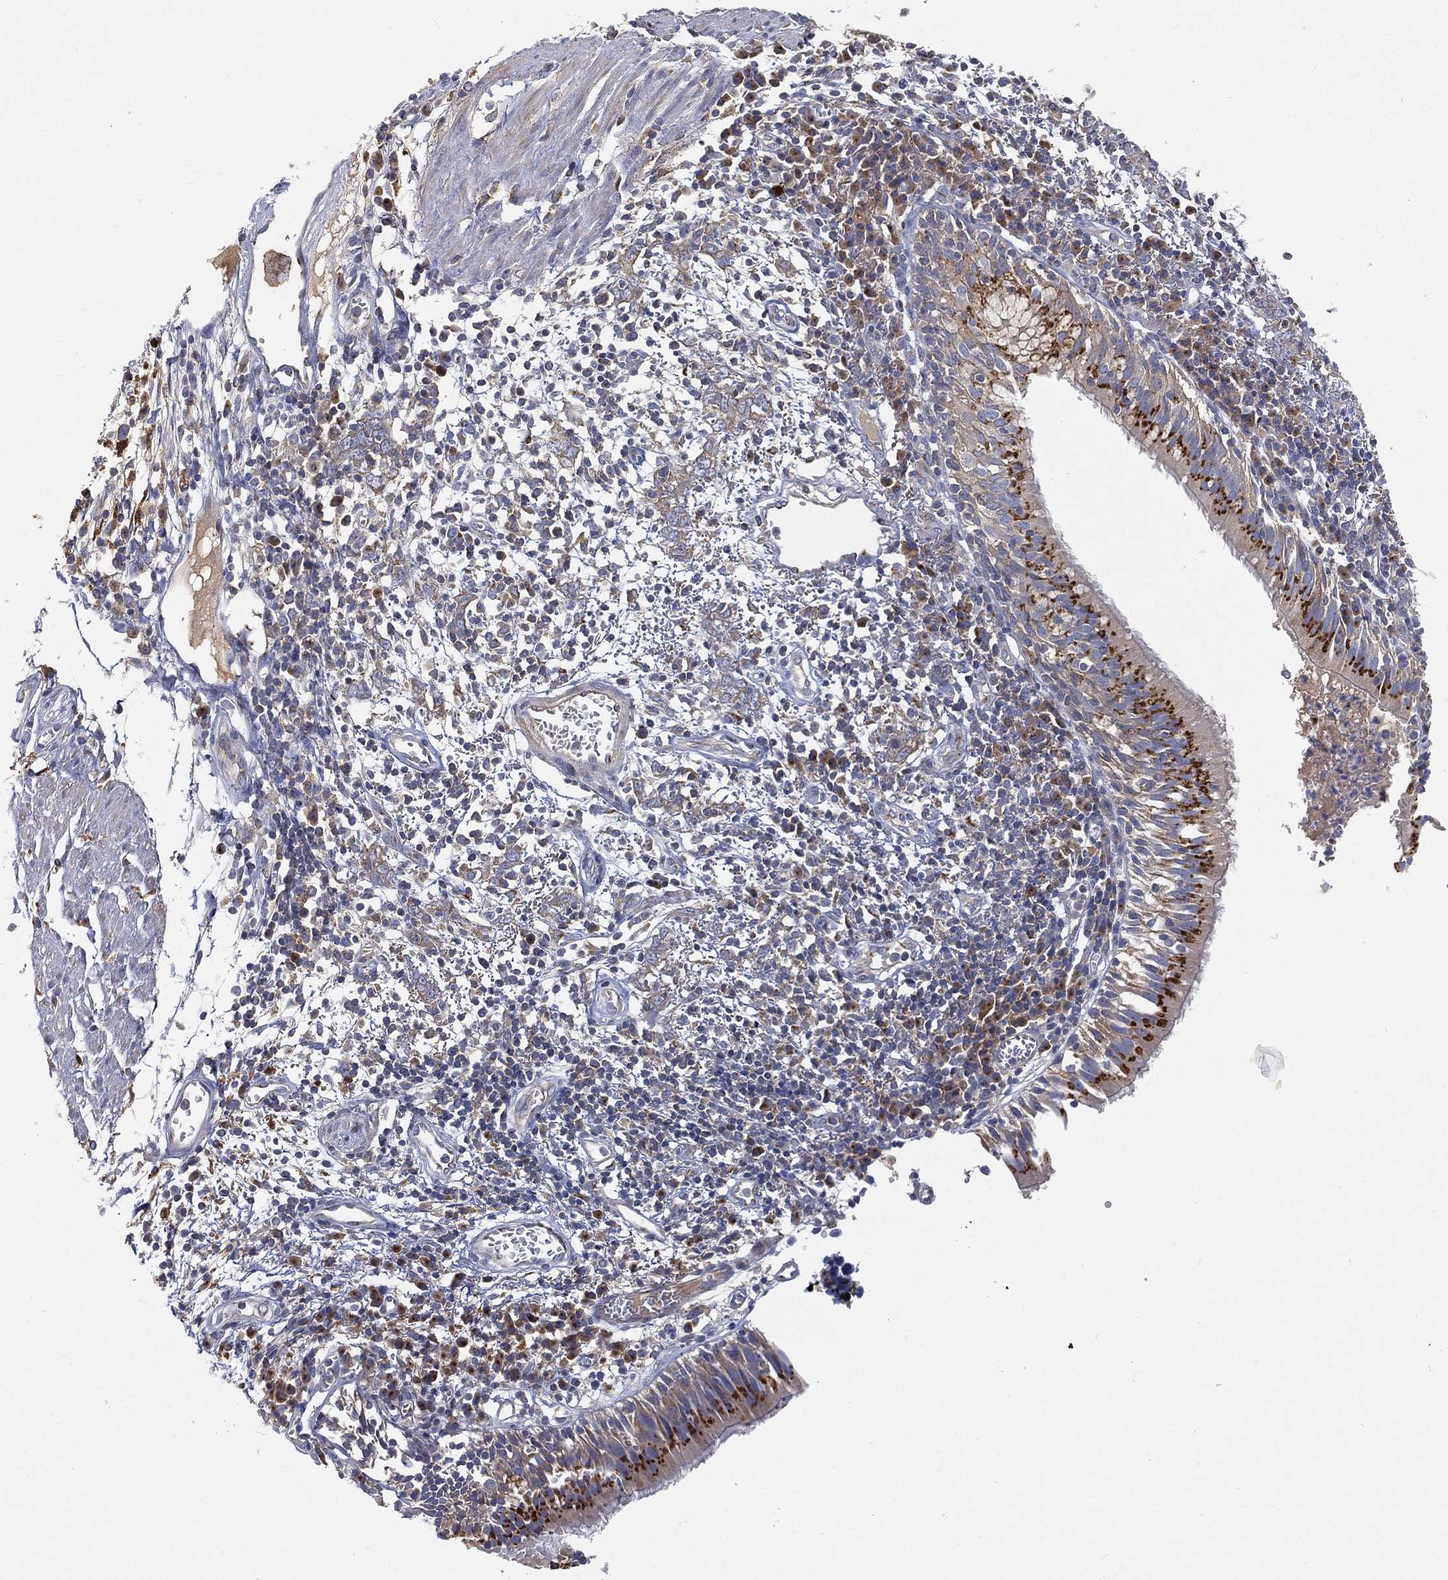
{"staining": {"intensity": "strong", "quantity": "25%-75%", "location": "cytoplasmic/membranous"}, "tissue": "bronchus", "cell_type": "Respiratory epithelial cells", "image_type": "normal", "snomed": [{"axis": "morphology", "description": "Normal tissue, NOS"}, {"axis": "morphology", "description": "Squamous cell carcinoma, NOS"}, {"axis": "topography", "description": "Cartilage tissue"}, {"axis": "topography", "description": "Bronchus"}, {"axis": "topography", "description": "Lung"}], "caption": "An immunohistochemistry (IHC) histopathology image of unremarkable tissue is shown. Protein staining in brown shows strong cytoplasmic/membranous positivity in bronchus within respiratory epithelial cells. (DAB (3,3'-diaminobenzidine) IHC with brightfield microscopy, high magnification).", "gene": "CTSL", "patient": {"sex": "male", "age": 66}}